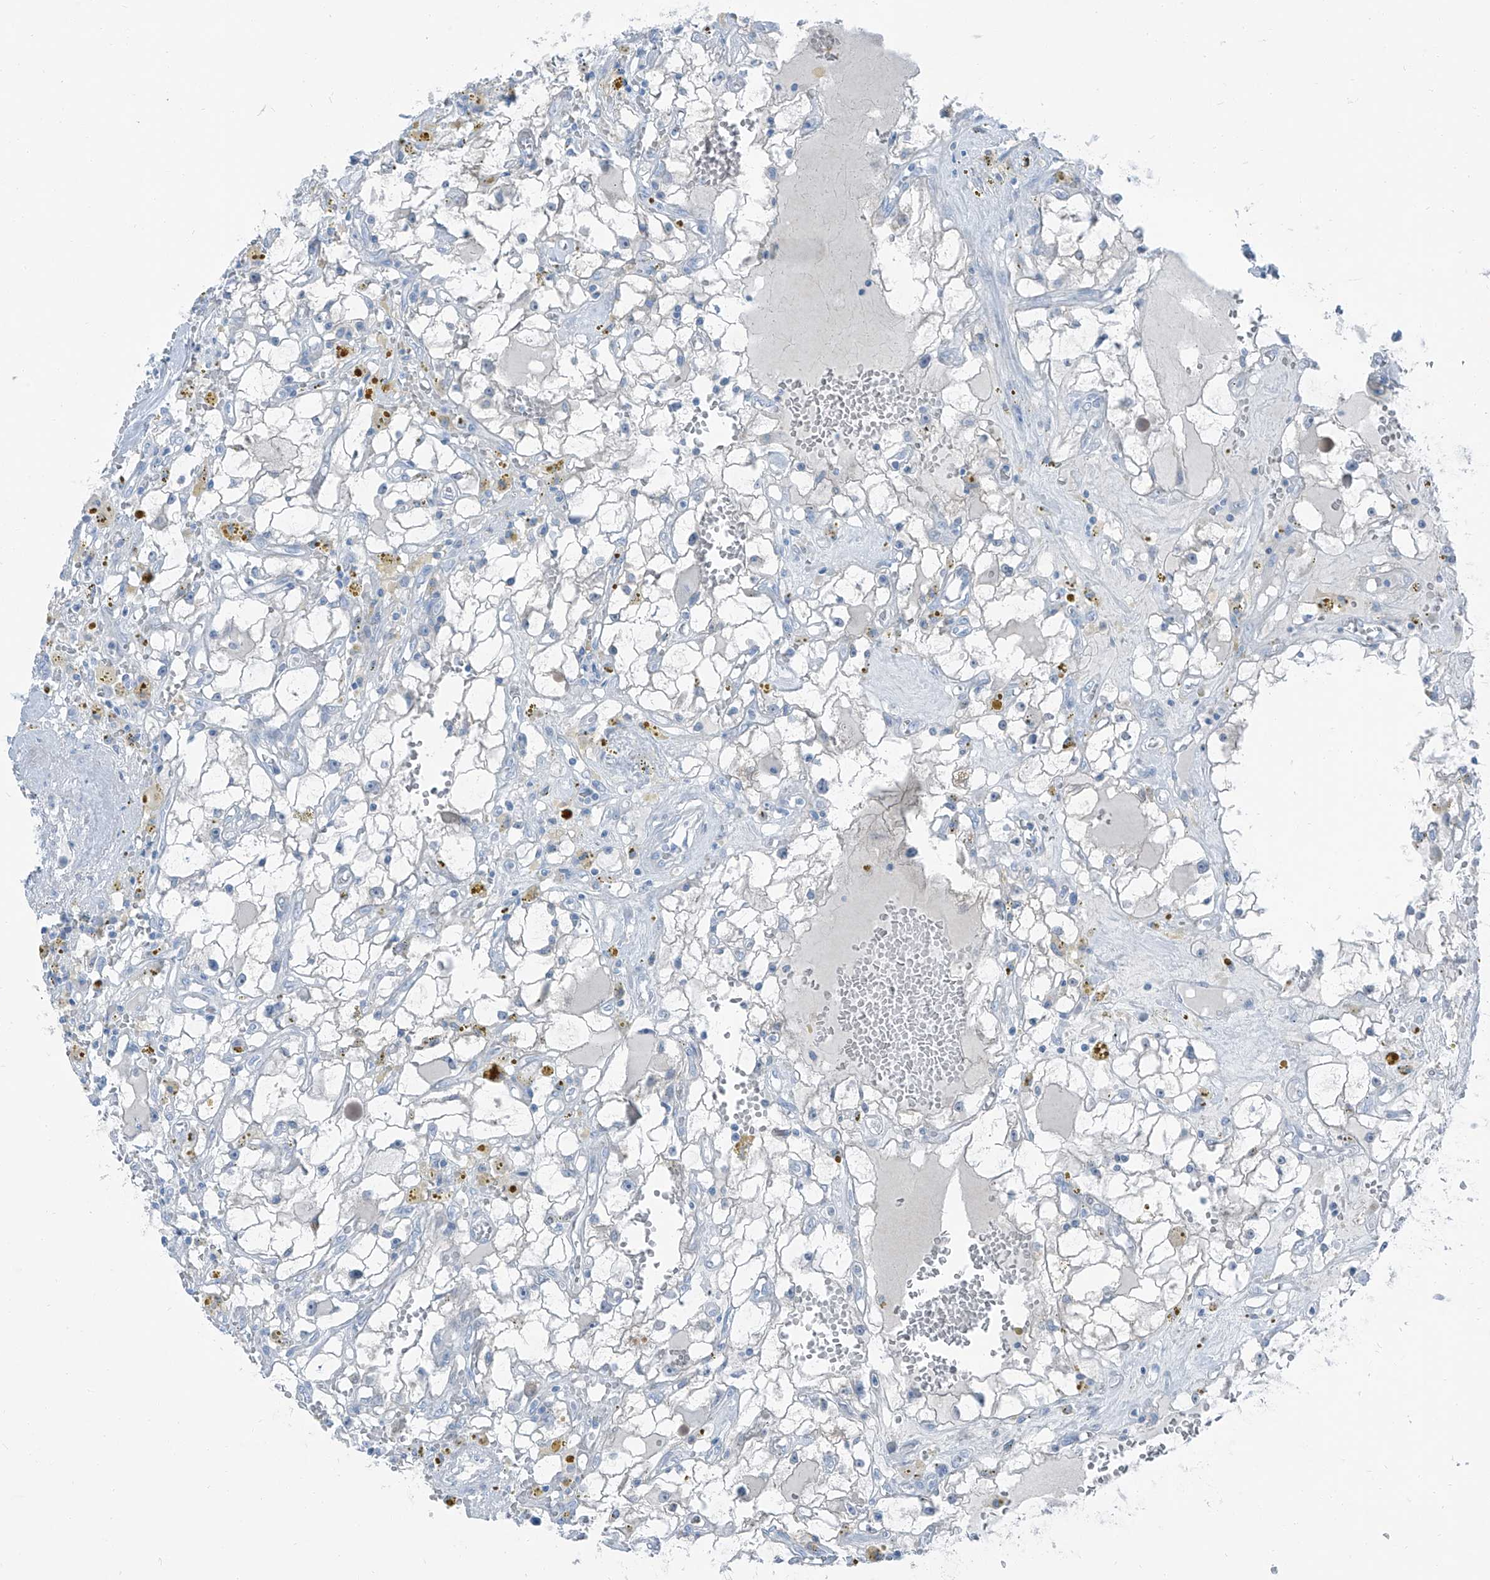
{"staining": {"intensity": "negative", "quantity": "none", "location": "none"}, "tissue": "renal cancer", "cell_type": "Tumor cells", "image_type": "cancer", "snomed": [{"axis": "morphology", "description": "Adenocarcinoma, NOS"}, {"axis": "topography", "description": "Kidney"}], "caption": "Immunohistochemistry of renal cancer (adenocarcinoma) reveals no positivity in tumor cells.", "gene": "RGN", "patient": {"sex": "male", "age": 56}}